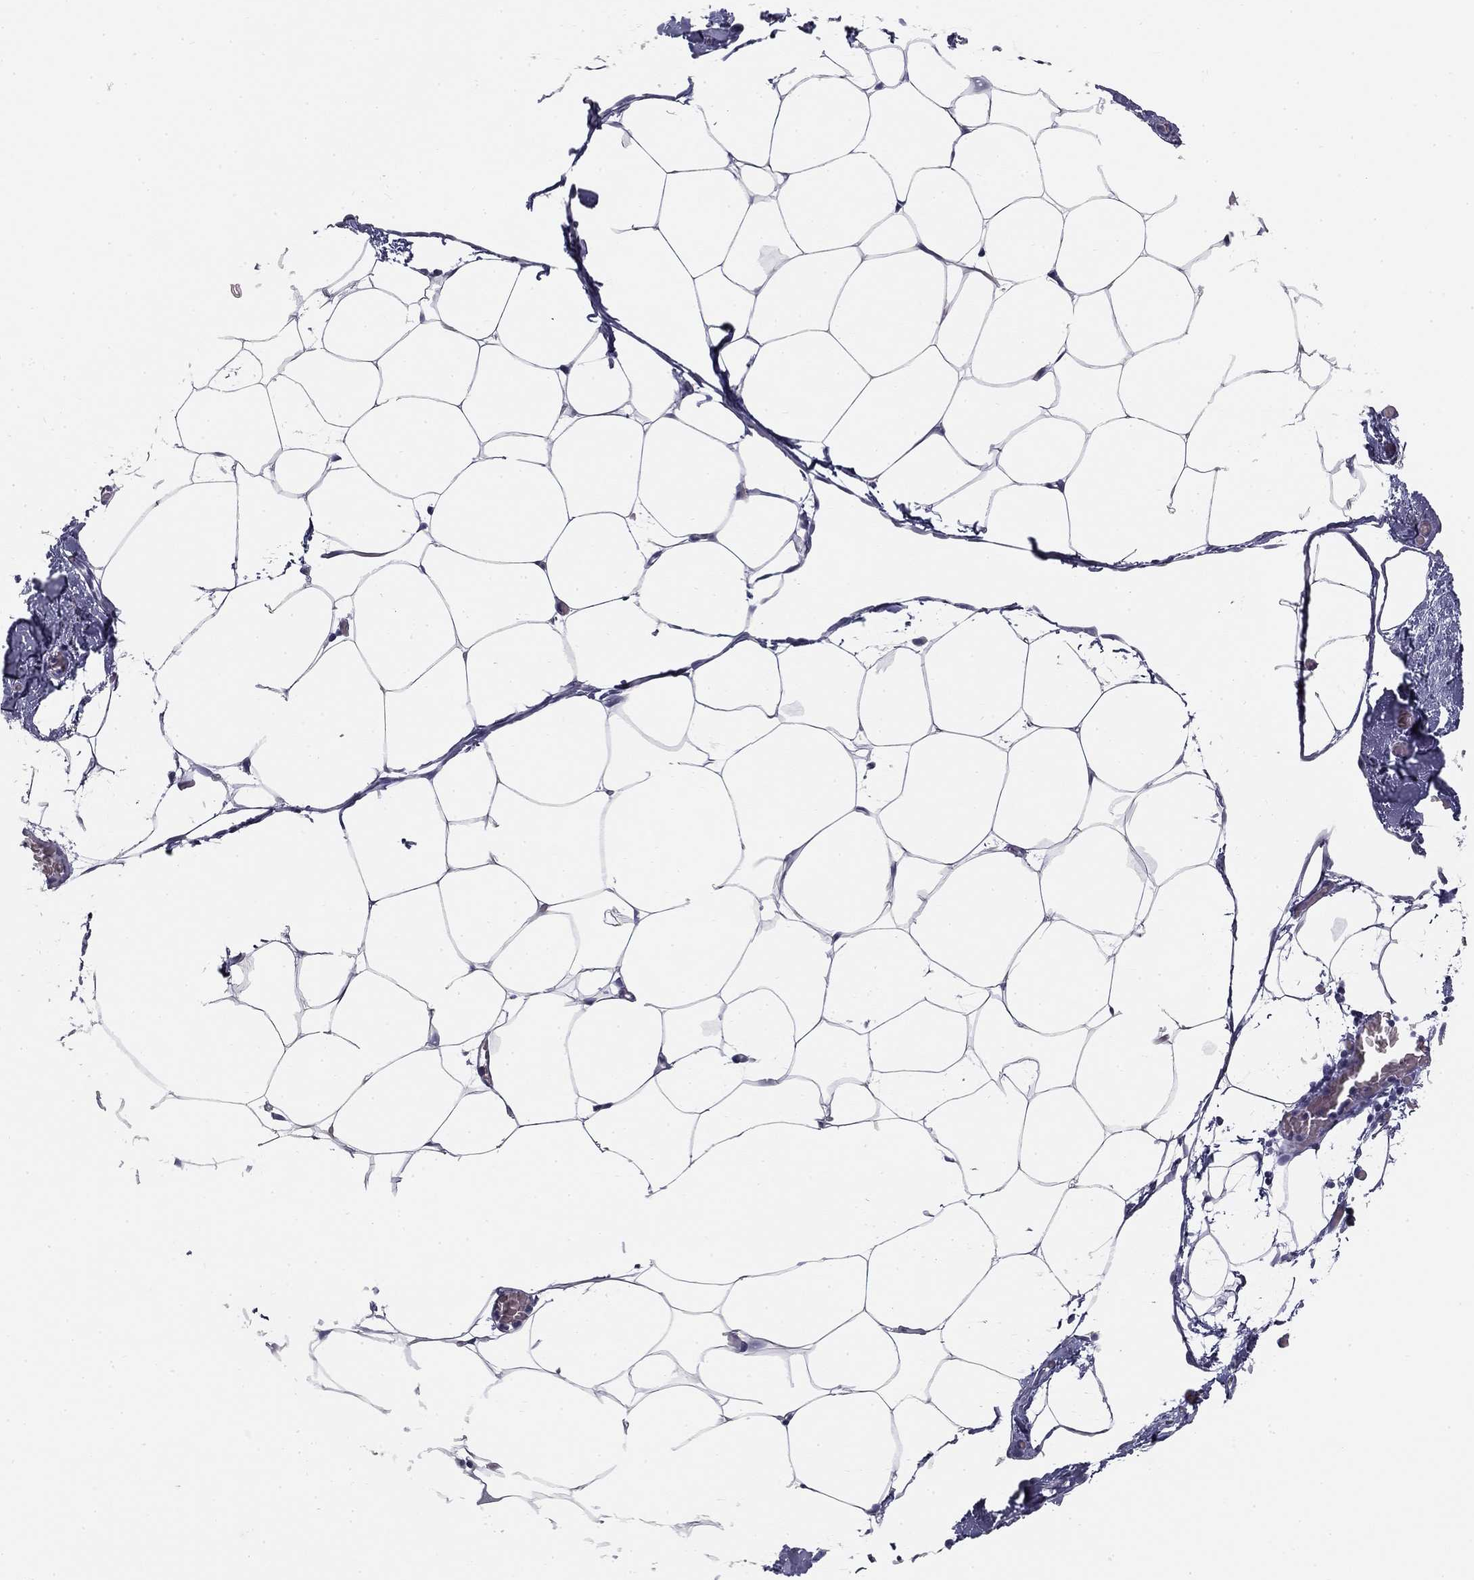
{"staining": {"intensity": "negative", "quantity": "none", "location": "none"}, "tissue": "adipose tissue", "cell_type": "Adipocytes", "image_type": "normal", "snomed": [{"axis": "morphology", "description": "Normal tissue, NOS"}, {"axis": "topography", "description": "Adipose tissue"}], "caption": "Immunohistochemistry (IHC) of unremarkable human adipose tissue displays no positivity in adipocytes.", "gene": "SULT2B1", "patient": {"sex": "male", "age": 57}}